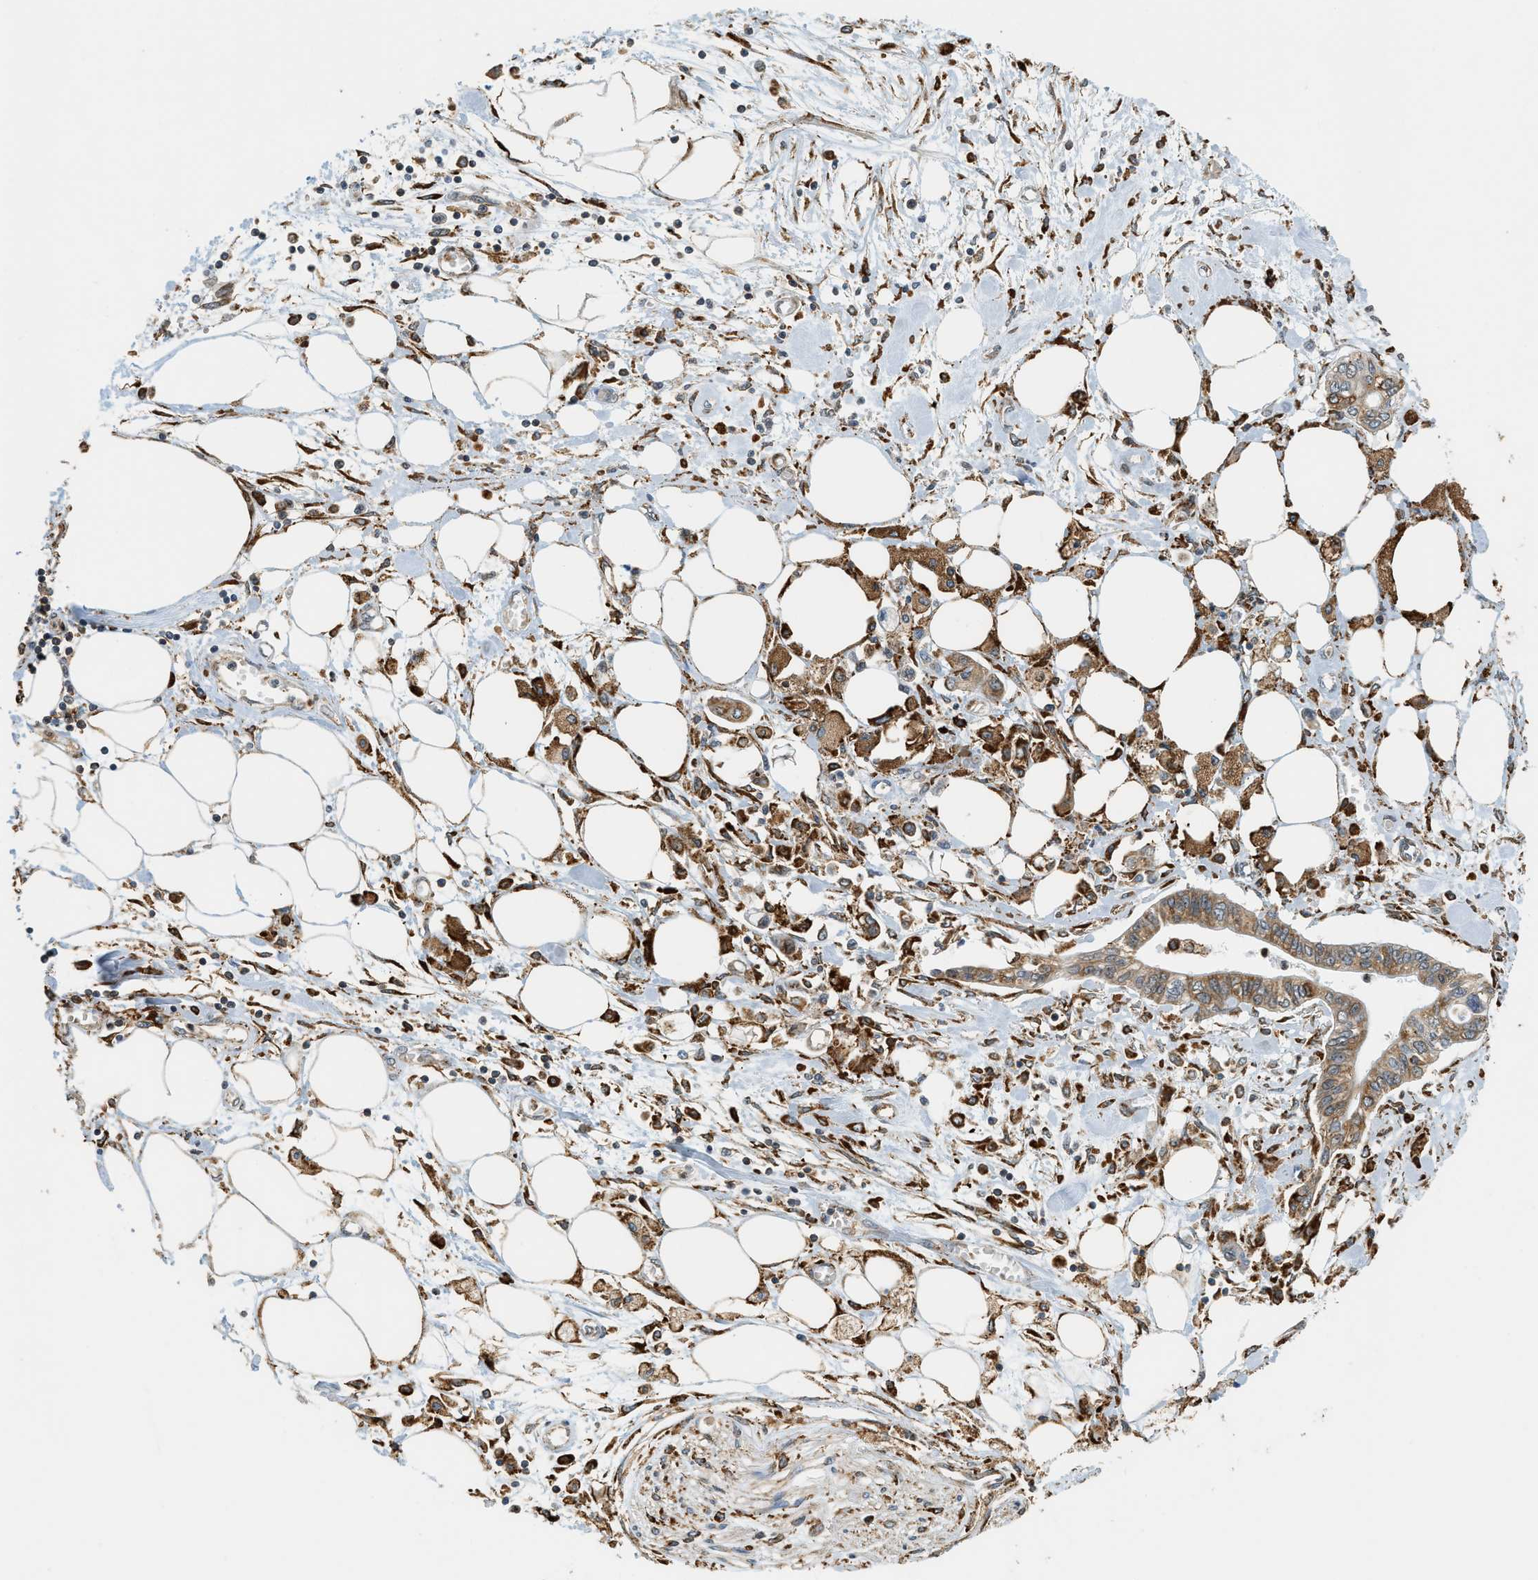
{"staining": {"intensity": "moderate", "quantity": ">75%", "location": "cytoplasmic/membranous"}, "tissue": "pancreatic cancer", "cell_type": "Tumor cells", "image_type": "cancer", "snomed": [{"axis": "morphology", "description": "Adenocarcinoma, NOS"}, {"axis": "topography", "description": "Pancreas"}], "caption": "Tumor cells reveal medium levels of moderate cytoplasmic/membranous staining in about >75% of cells in human pancreatic cancer (adenocarcinoma).", "gene": "SEMA4D", "patient": {"sex": "female", "age": 77}}